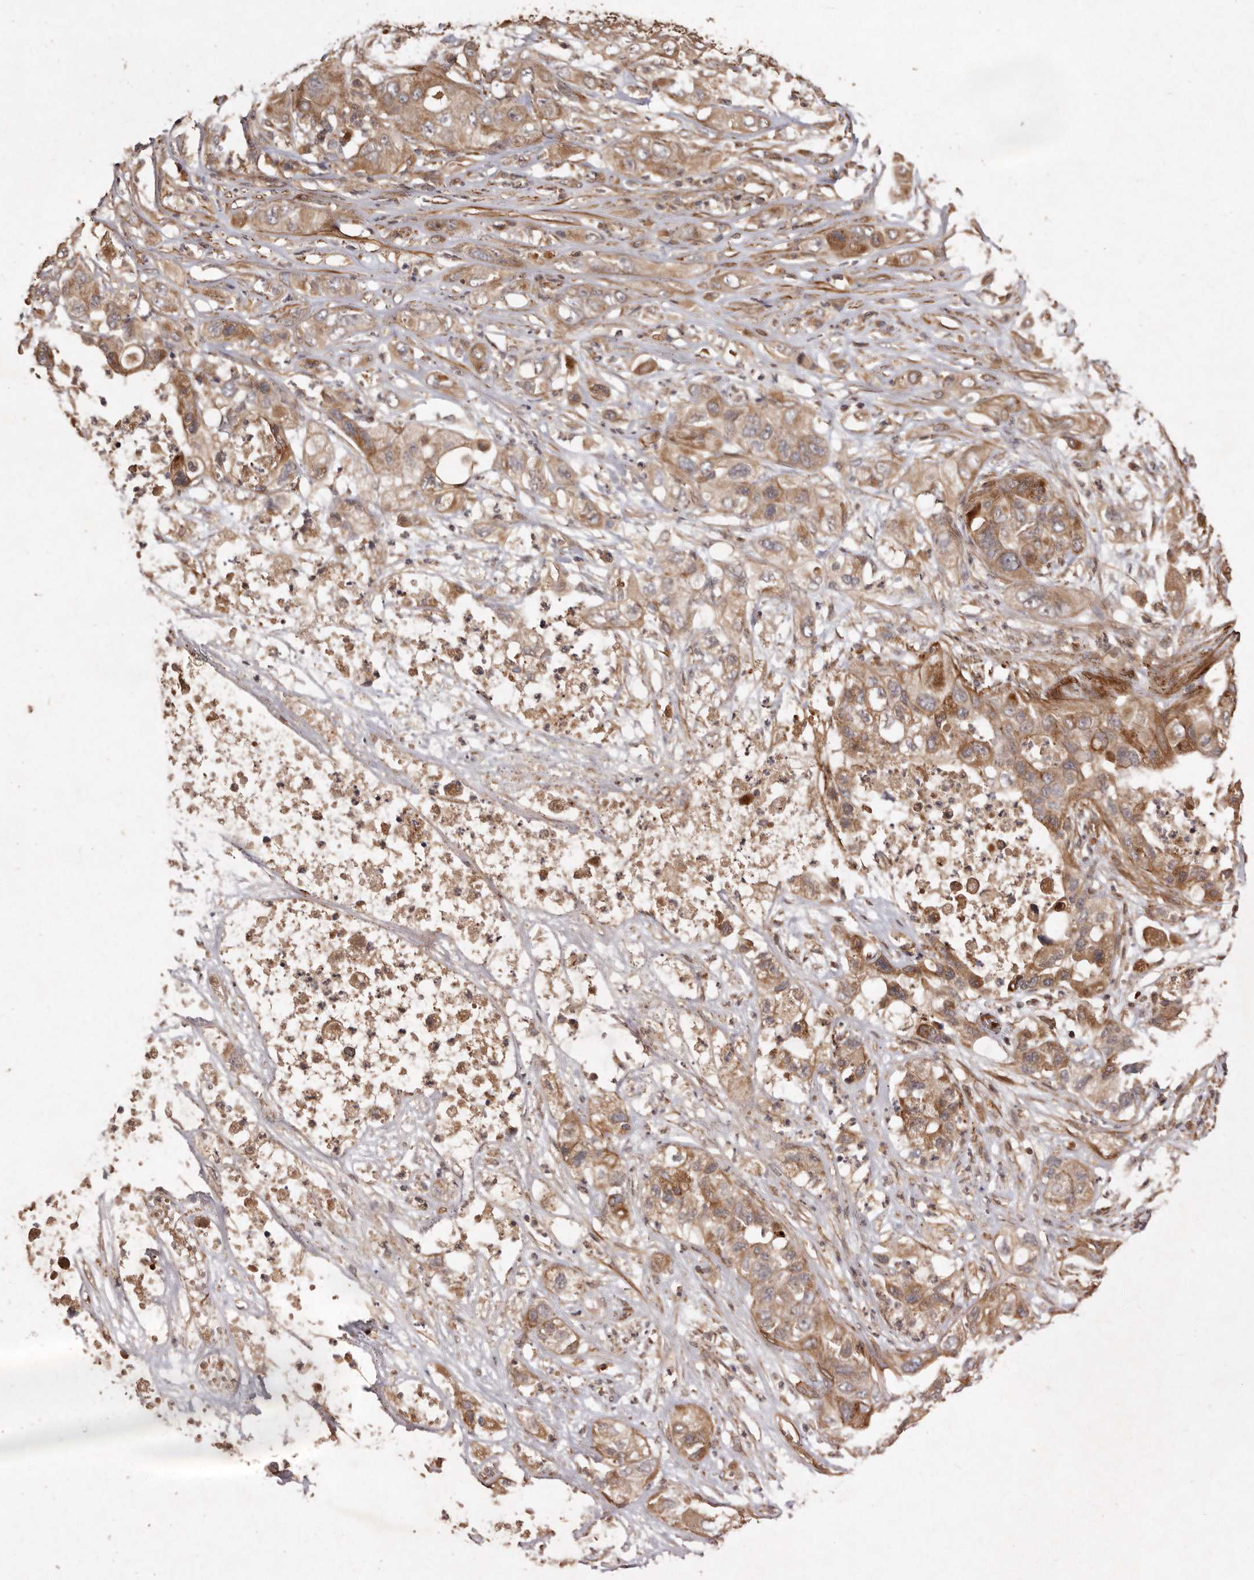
{"staining": {"intensity": "moderate", "quantity": ">75%", "location": "cytoplasmic/membranous"}, "tissue": "pancreatic cancer", "cell_type": "Tumor cells", "image_type": "cancer", "snomed": [{"axis": "morphology", "description": "Adenocarcinoma, NOS"}, {"axis": "topography", "description": "Pancreas"}], "caption": "Pancreatic cancer stained for a protein (brown) exhibits moderate cytoplasmic/membranous positive staining in approximately >75% of tumor cells.", "gene": "SEMA3A", "patient": {"sex": "female", "age": 78}}